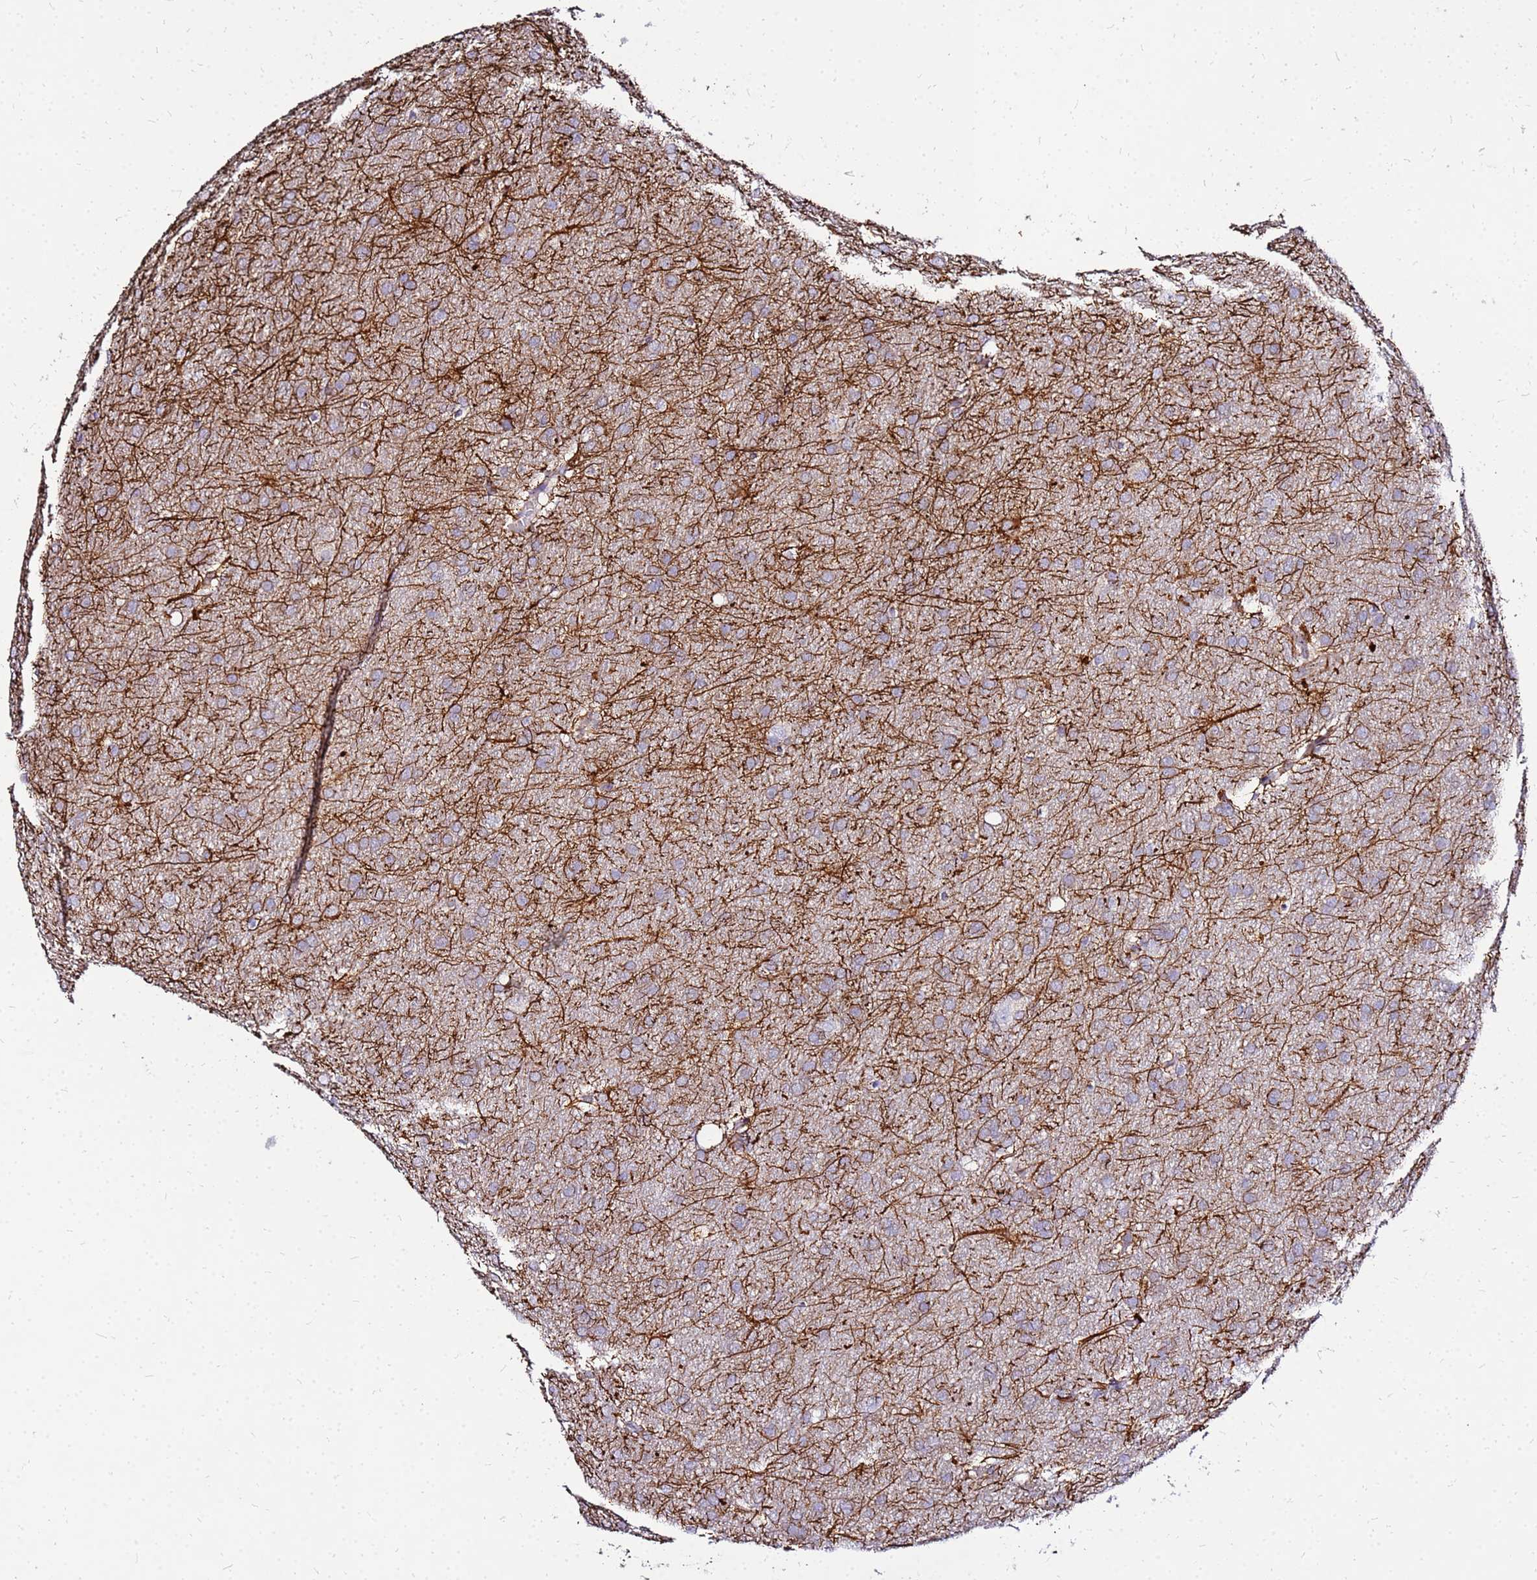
{"staining": {"intensity": "weak", "quantity": "25%-75%", "location": "cytoplasmic/membranous"}, "tissue": "glioma", "cell_type": "Tumor cells", "image_type": "cancer", "snomed": [{"axis": "morphology", "description": "Glioma, malignant, Low grade"}, {"axis": "topography", "description": "Brain"}], "caption": "Weak cytoplasmic/membranous protein staining is seen in about 25%-75% of tumor cells in glioma.", "gene": "COX14", "patient": {"sex": "female", "age": 32}}